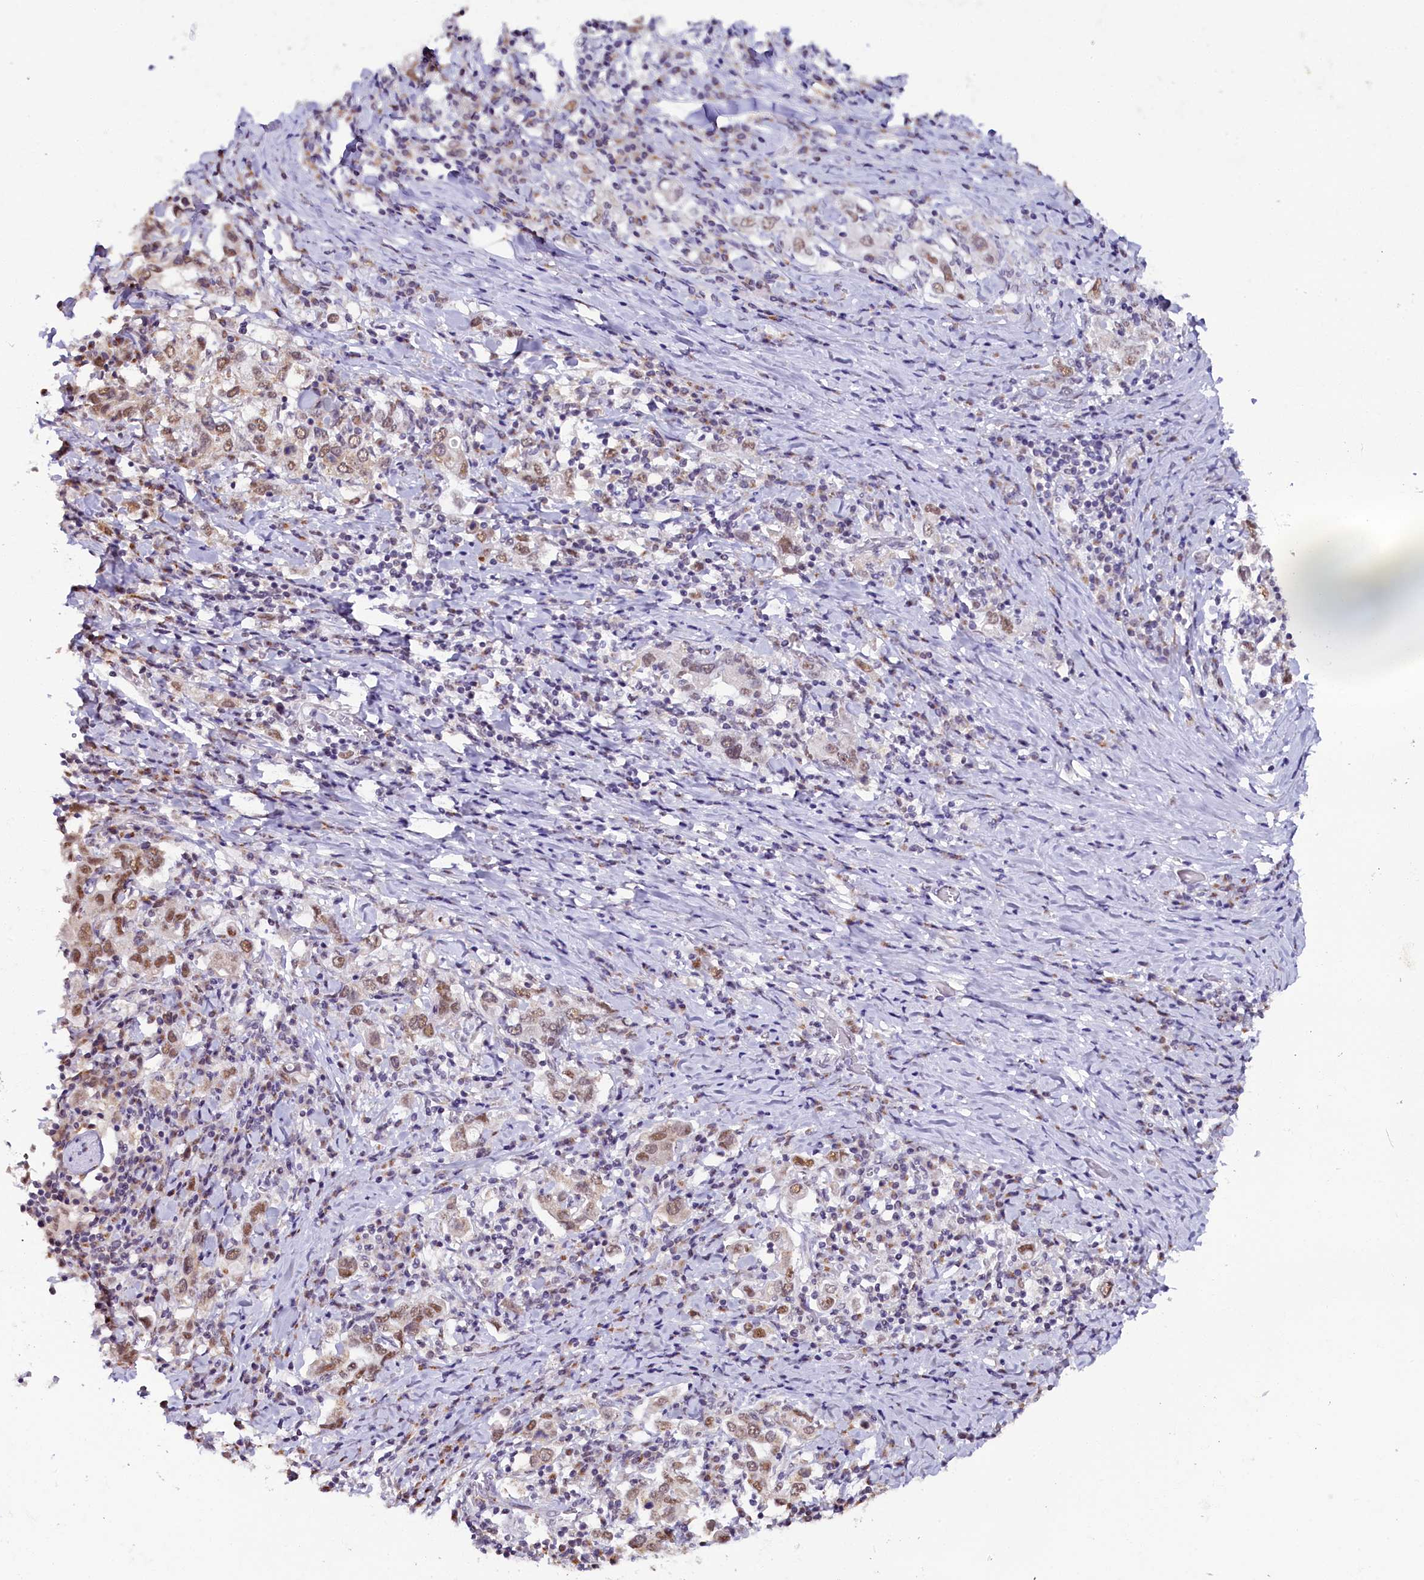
{"staining": {"intensity": "moderate", "quantity": ">75%", "location": "nuclear"}, "tissue": "stomach cancer", "cell_type": "Tumor cells", "image_type": "cancer", "snomed": [{"axis": "morphology", "description": "Adenocarcinoma, NOS"}, {"axis": "topography", "description": "Stomach, upper"}, {"axis": "topography", "description": "Stomach"}], "caption": "Stomach cancer stained with a protein marker shows moderate staining in tumor cells.", "gene": "NCBP1", "patient": {"sex": "male", "age": 62}}